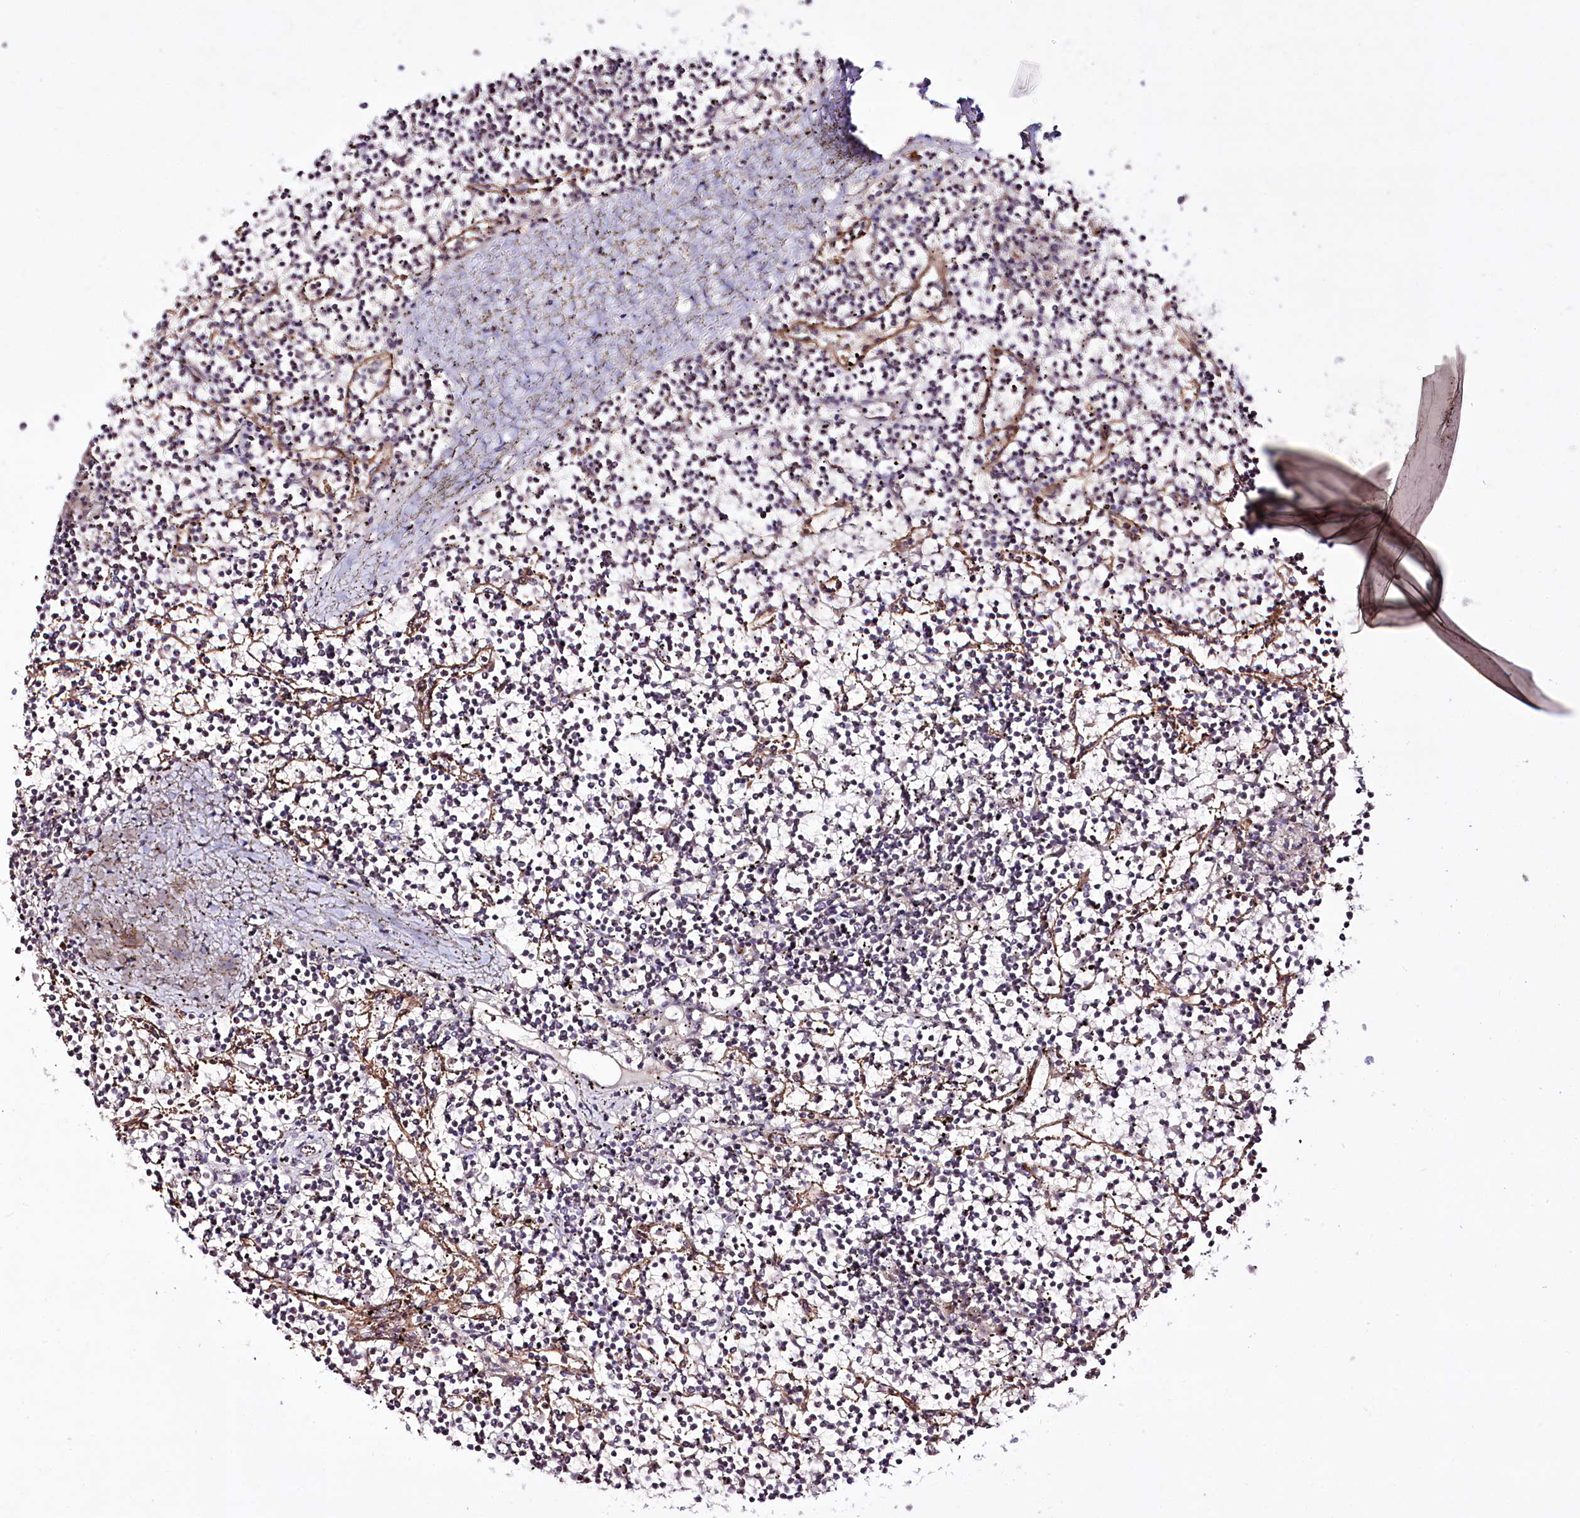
{"staining": {"intensity": "negative", "quantity": "none", "location": "none"}, "tissue": "lymphoma", "cell_type": "Tumor cells", "image_type": "cancer", "snomed": [{"axis": "morphology", "description": "Malignant lymphoma, non-Hodgkin's type, Low grade"}, {"axis": "topography", "description": "Spleen"}], "caption": "This image is of malignant lymphoma, non-Hodgkin's type (low-grade) stained with immunohistochemistry to label a protein in brown with the nuclei are counter-stained blue. There is no staining in tumor cells.", "gene": "REXO2", "patient": {"sex": "female", "age": 19}}